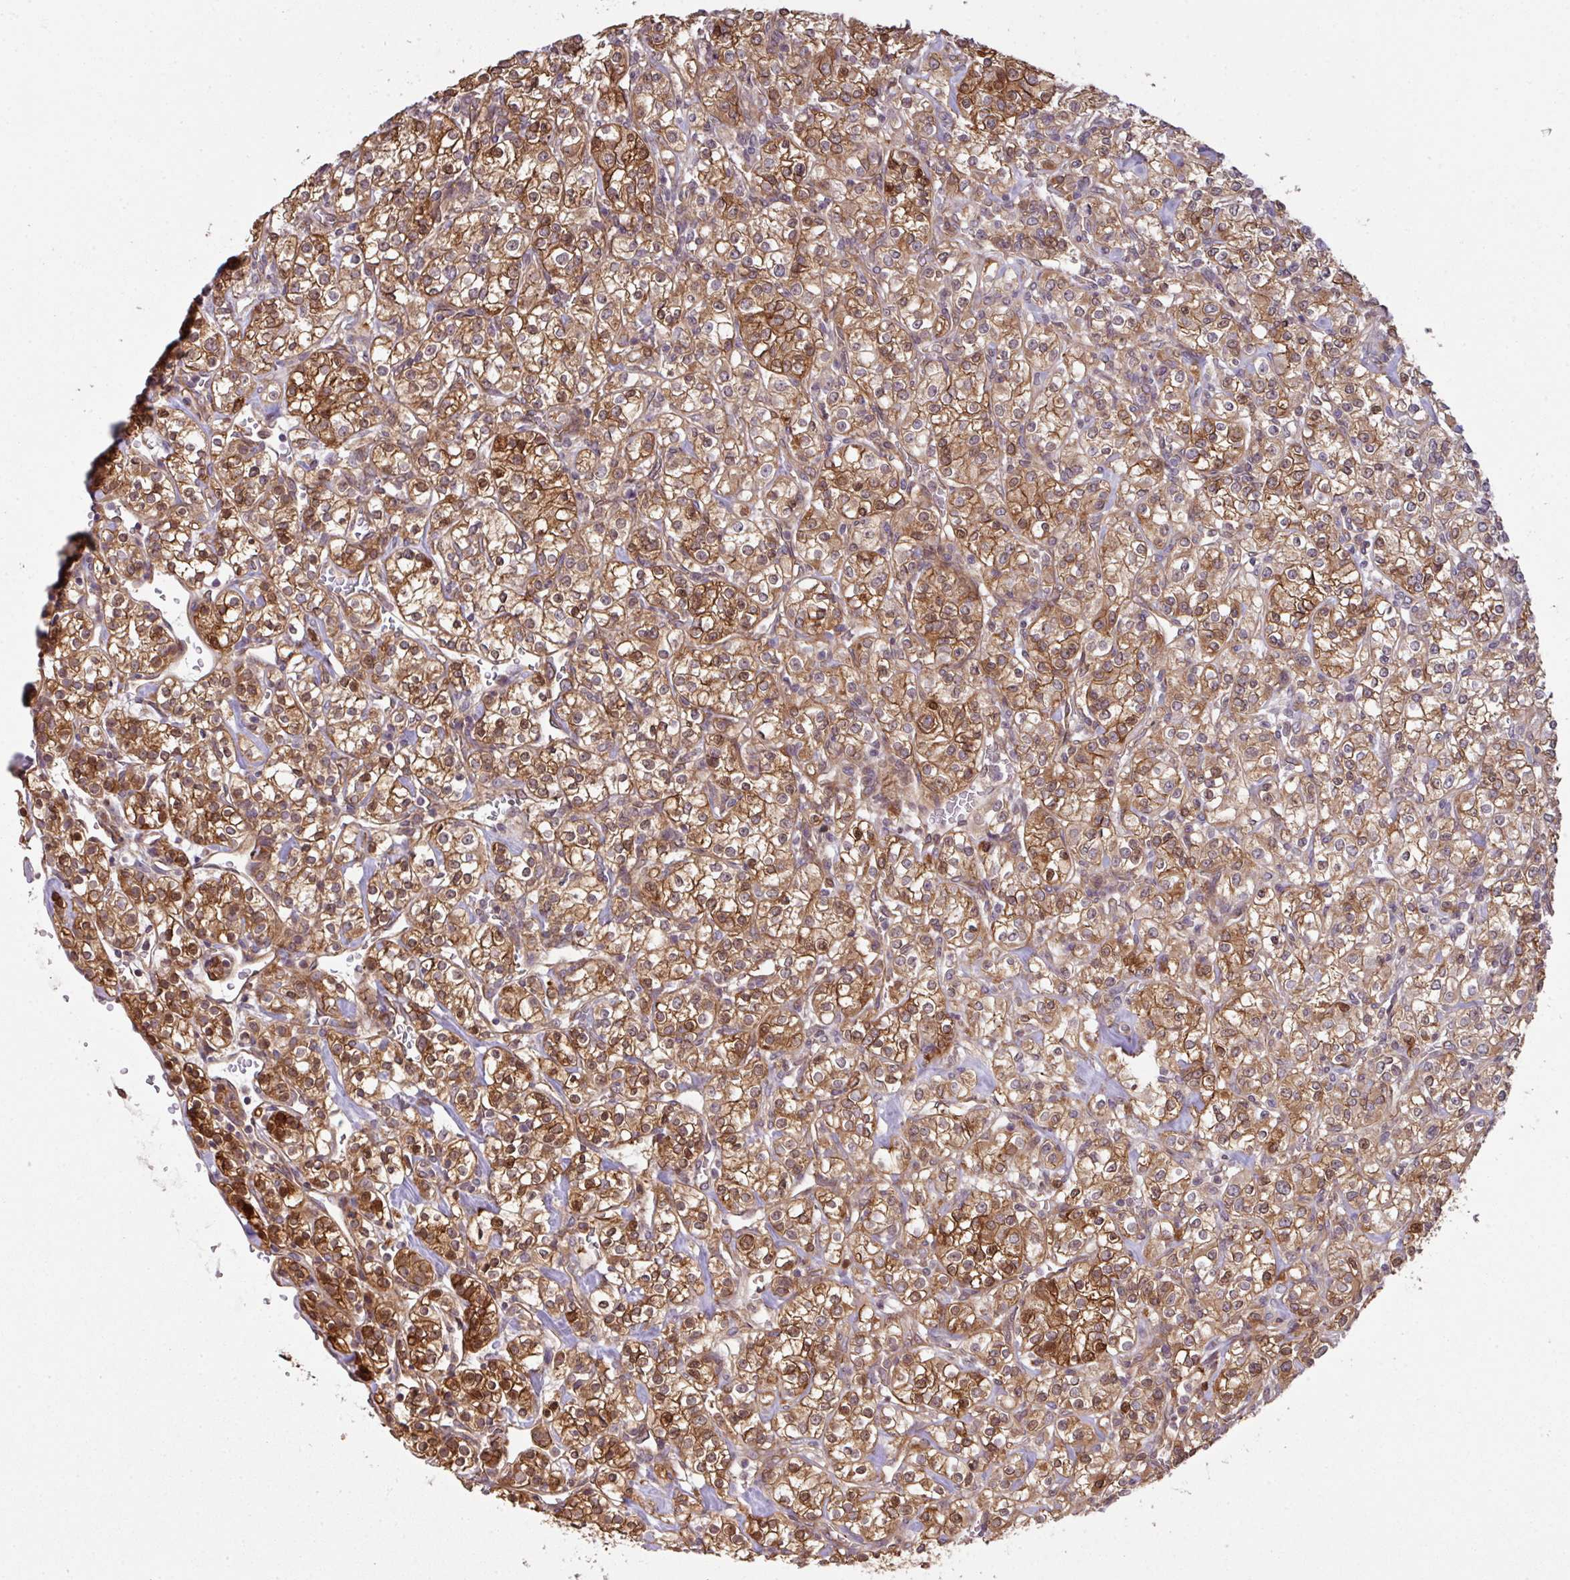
{"staining": {"intensity": "strong", "quantity": ">75%", "location": "cytoplasmic/membranous"}, "tissue": "renal cancer", "cell_type": "Tumor cells", "image_type": "cancer", "snomed": [{"axis": "morphology", "description": "Adenocarcinoma, NOS"}, {"axis": "topography", "description": "Kidney"}], "caption": "Renal cancer (adenocarcinoma) stained for a protein (brown) displays strong cytoplasmic/membranous positive staining in about >75% of tumor cells.", "gene": "CYFIP2", "patient": {"sex": "male", "age": 77}}